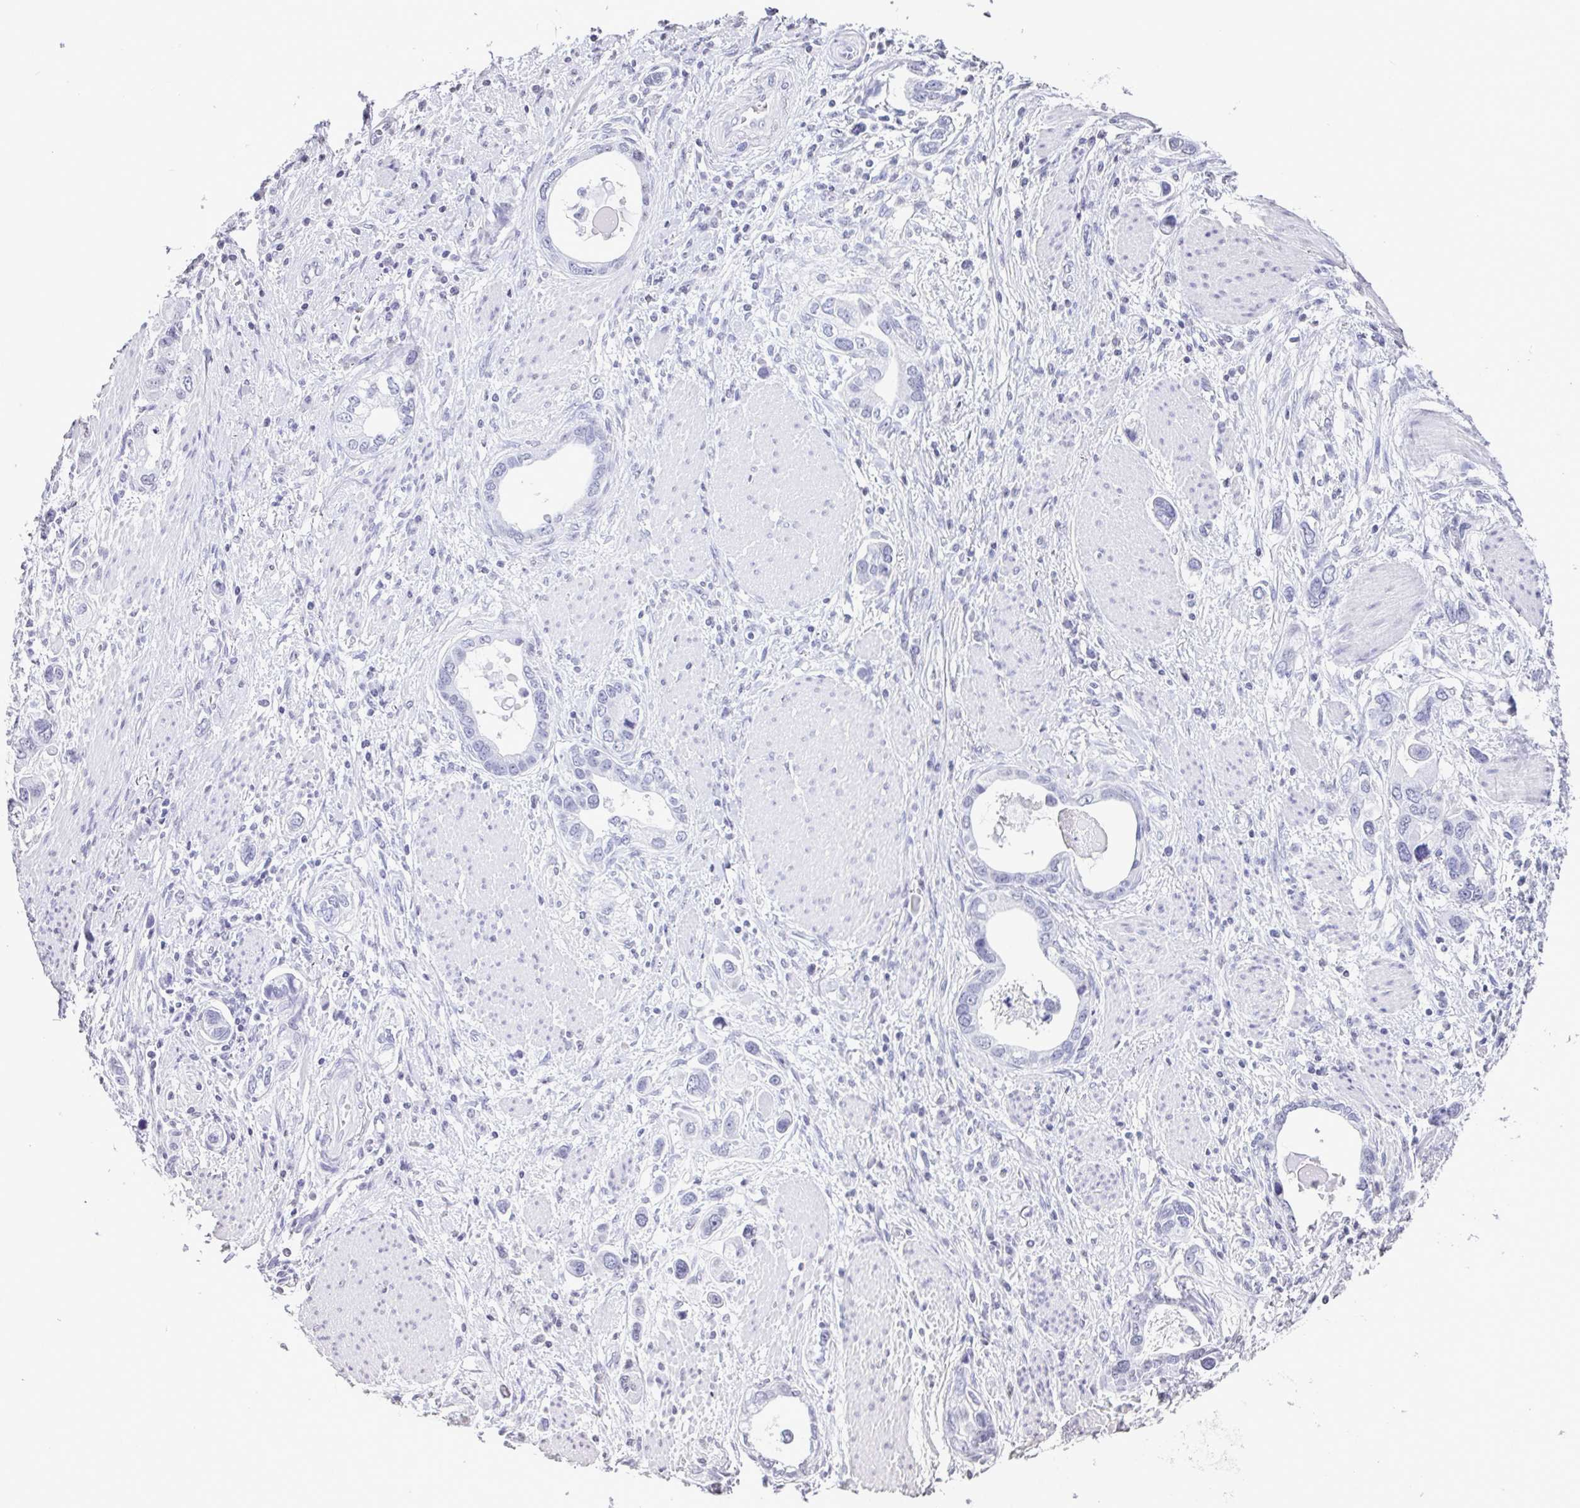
{"staining": {"intensity": "negative", "quantity": "none", "location": "none"}, "tissue": "stomach cancer", "cell_type": "Tumor cells", "image_type": "cancer", "snomed": [{"axis": "morphology", "description": "Adenocarcinoma, NOS"}, {"axis": "topography", "description": "Stomach, lower"}], "caption": "Tumor cells are negative for protein expression in human adenocarcinoma (stomach). (Brightfield microscopy of DAB (3,3'-diaminobenzidine) immunohistochemistry (IHC) at high magnification).", "gene": "VCY1B", "patient": {"sex": "female", "age": 93}}